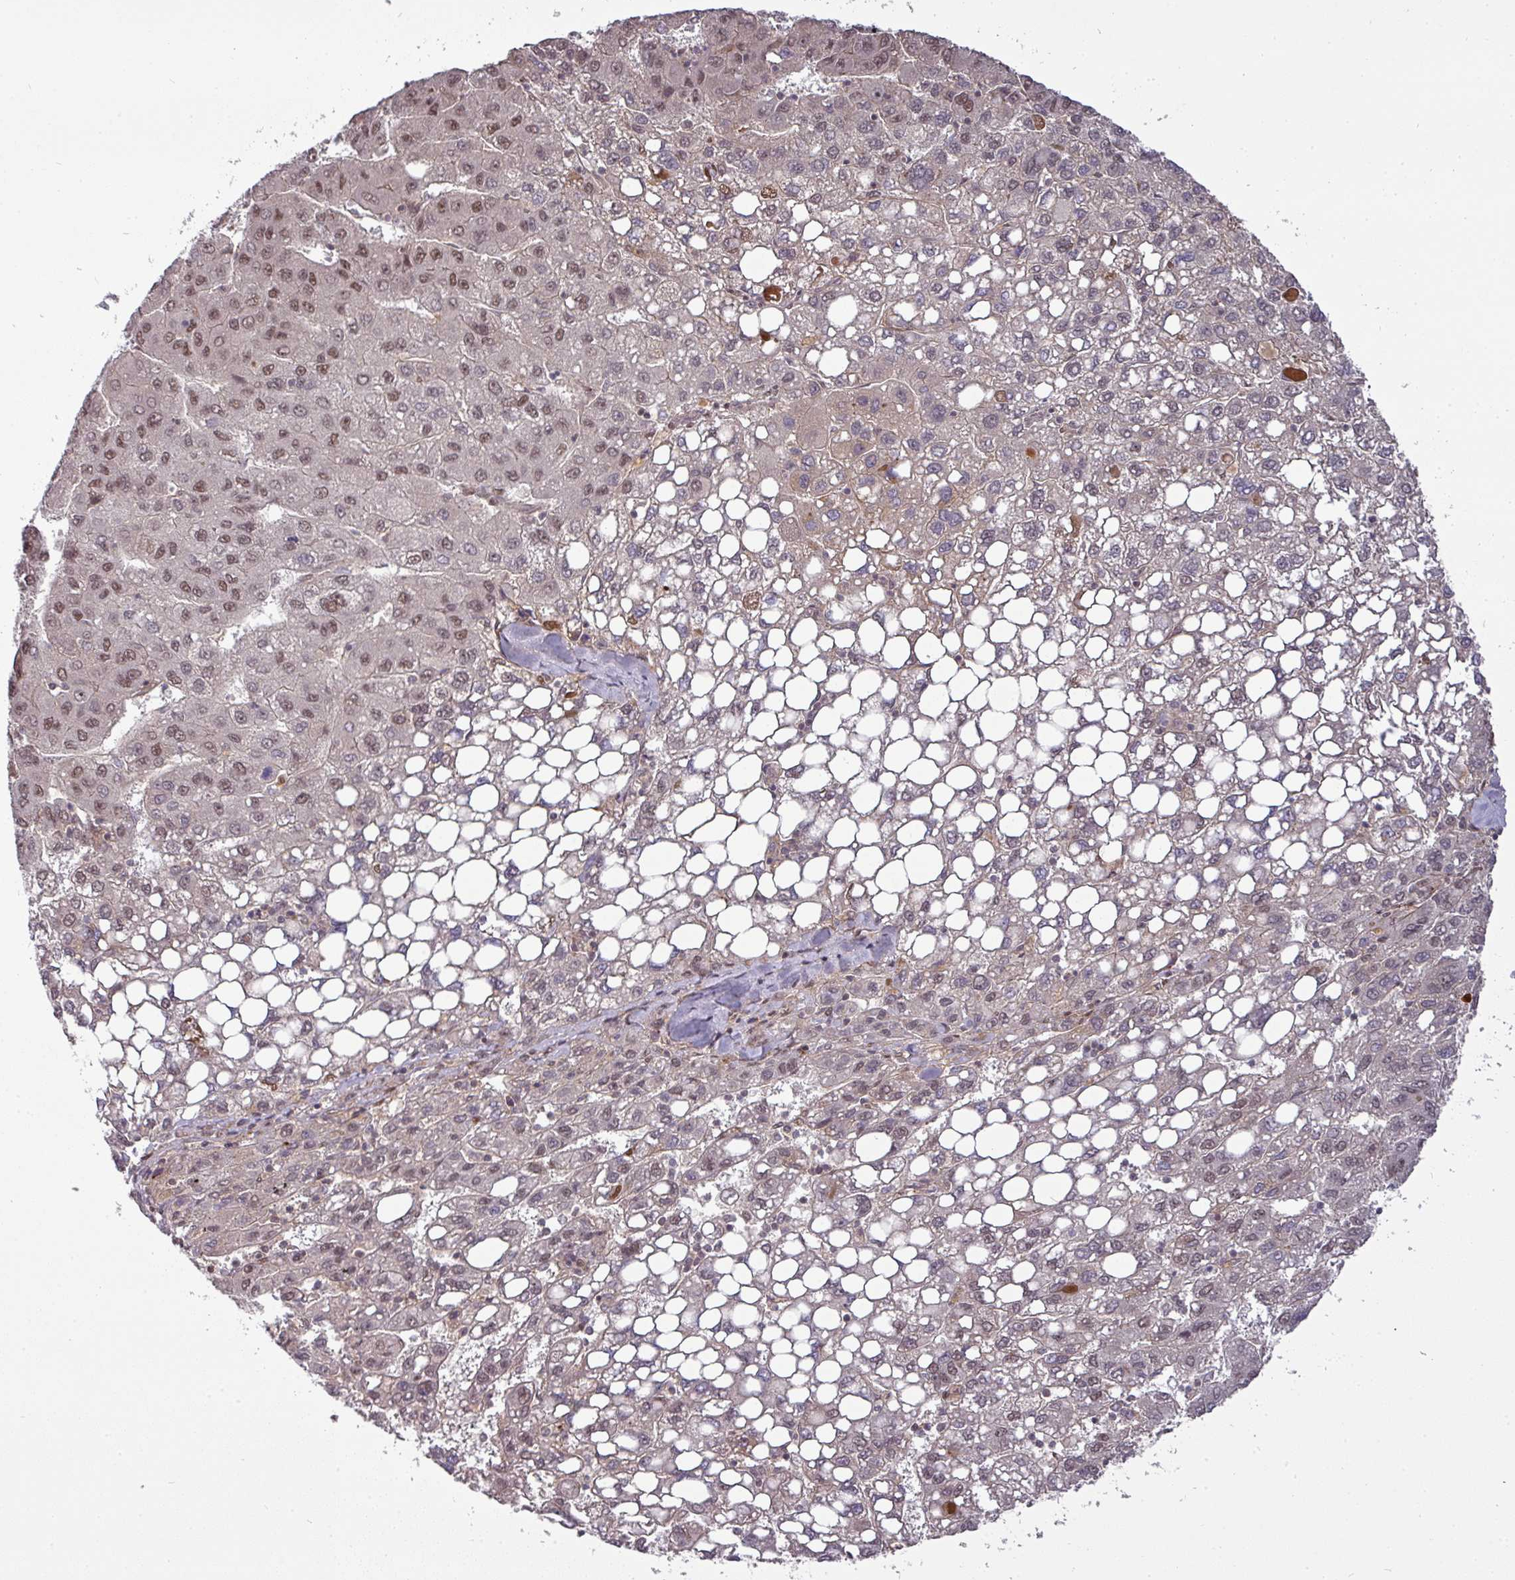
{"staining": {"intensity": "moderate", "quantity": "25%-75%", "location": "nuclear"}, "tissue": "liver cancer", "cell_type": "Tumor cells", "image_type": "cancer", "snomed": [{"axis": "morphology", "description": "Carcinoma, Hepatocellular, NOS"}, {"axis": "topography", "description": "Liver"}], "caption": "Moderate nuclear staining is appreciated in about 25%-75% of tumor cells in hepatocellular carcinoma (liver).", "gene": "CIC", "patient": {"sex": "female", "age": 82}}